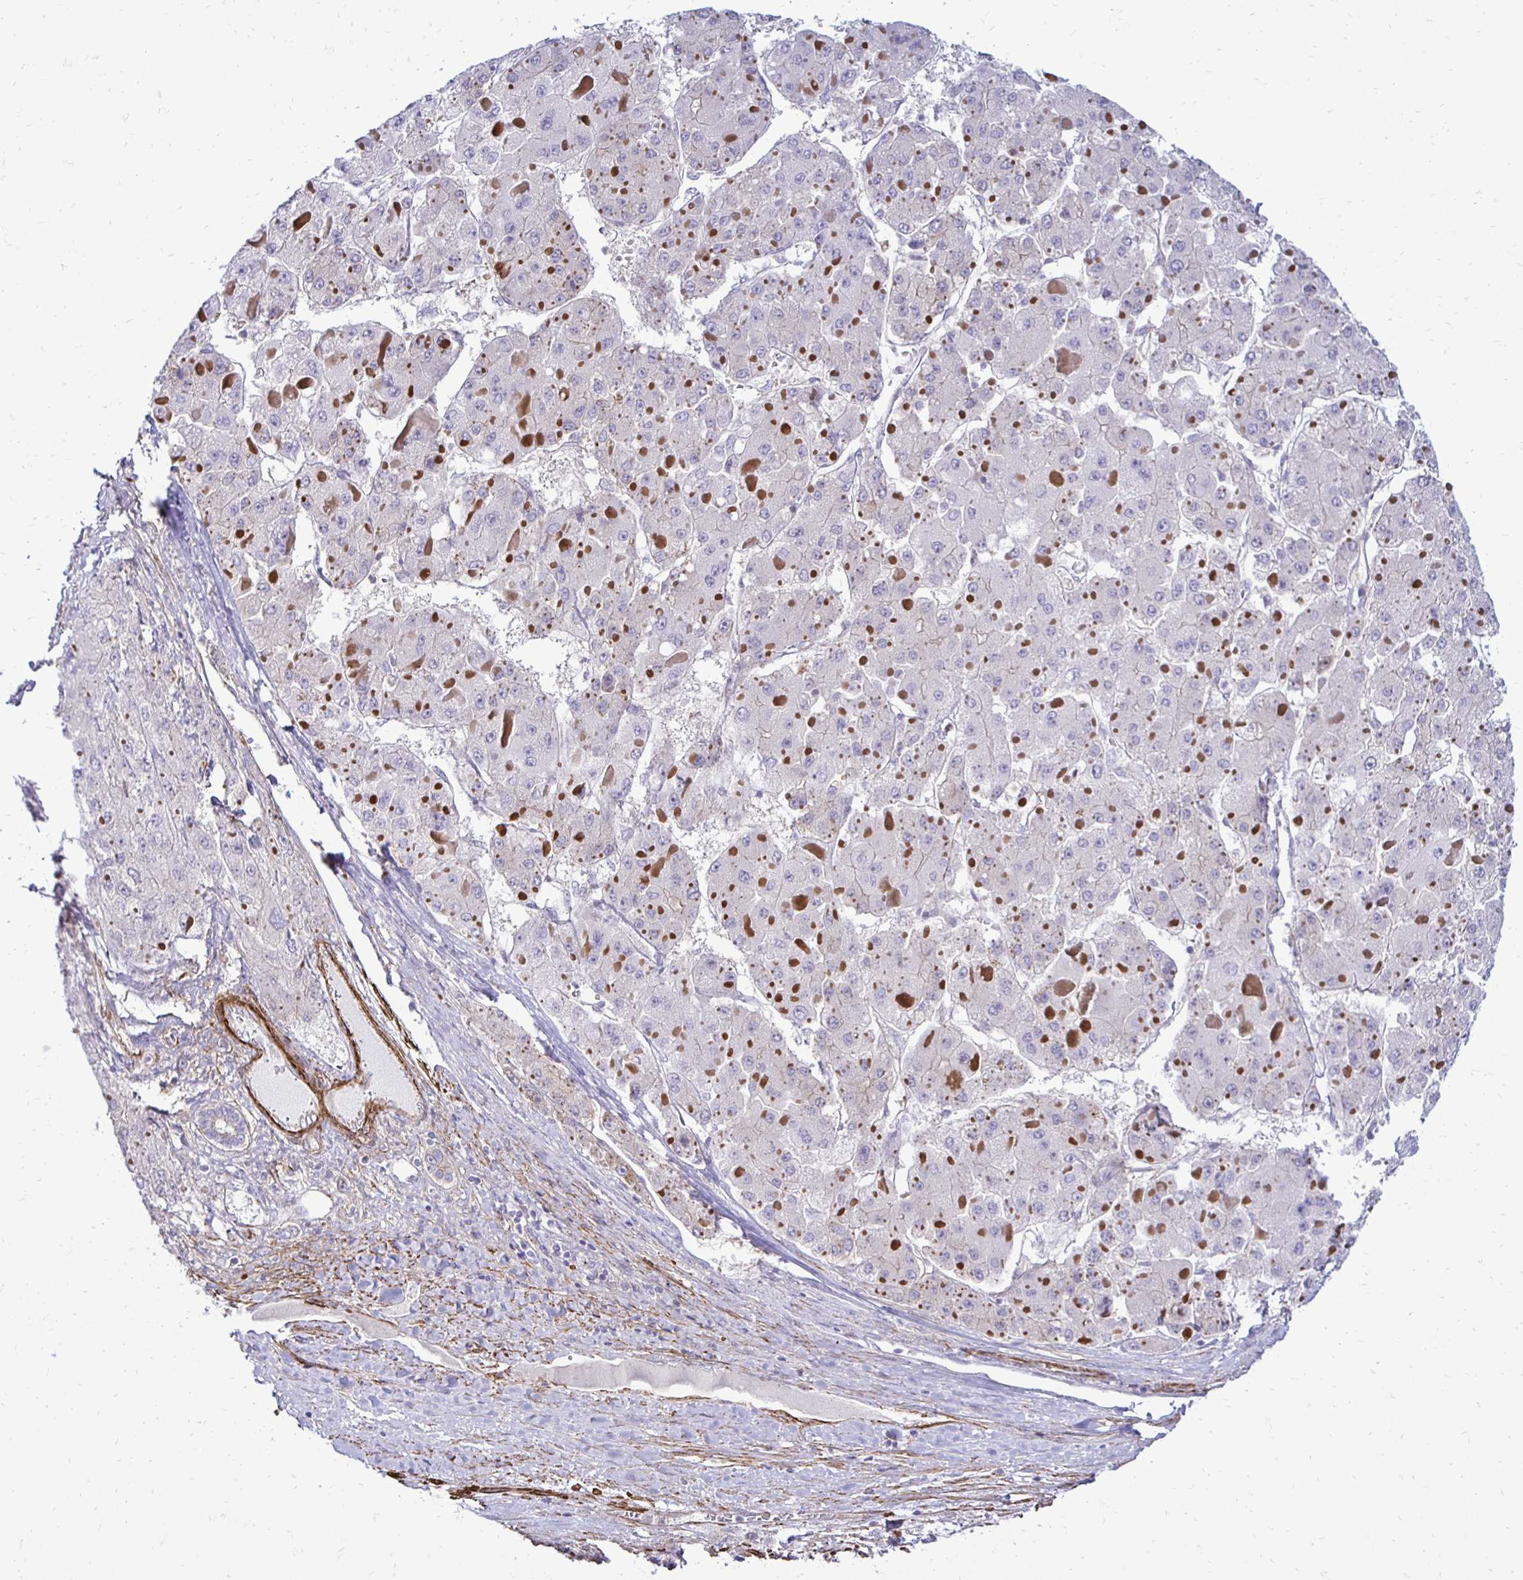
{"staining": {"intensity": "negative", "quantity": "none", "location": "none"}, "tissue": "liver cancer", "cell_type": "Tumor cells", "image_type": "cancer", "snomed": [{"axis": "morphology", "description": "Carcinoma, Hepatocellular, NOS"}, {"axis": "topography", "description": "Liver"}], "caption": "A high-resolution histopathology image shows immunohistochemistry staining of liver cancer, which demonstrates no significant staining in tumor cells.", "gene": "CTPS1", "patient": {"sex": "female", "age": 73}}